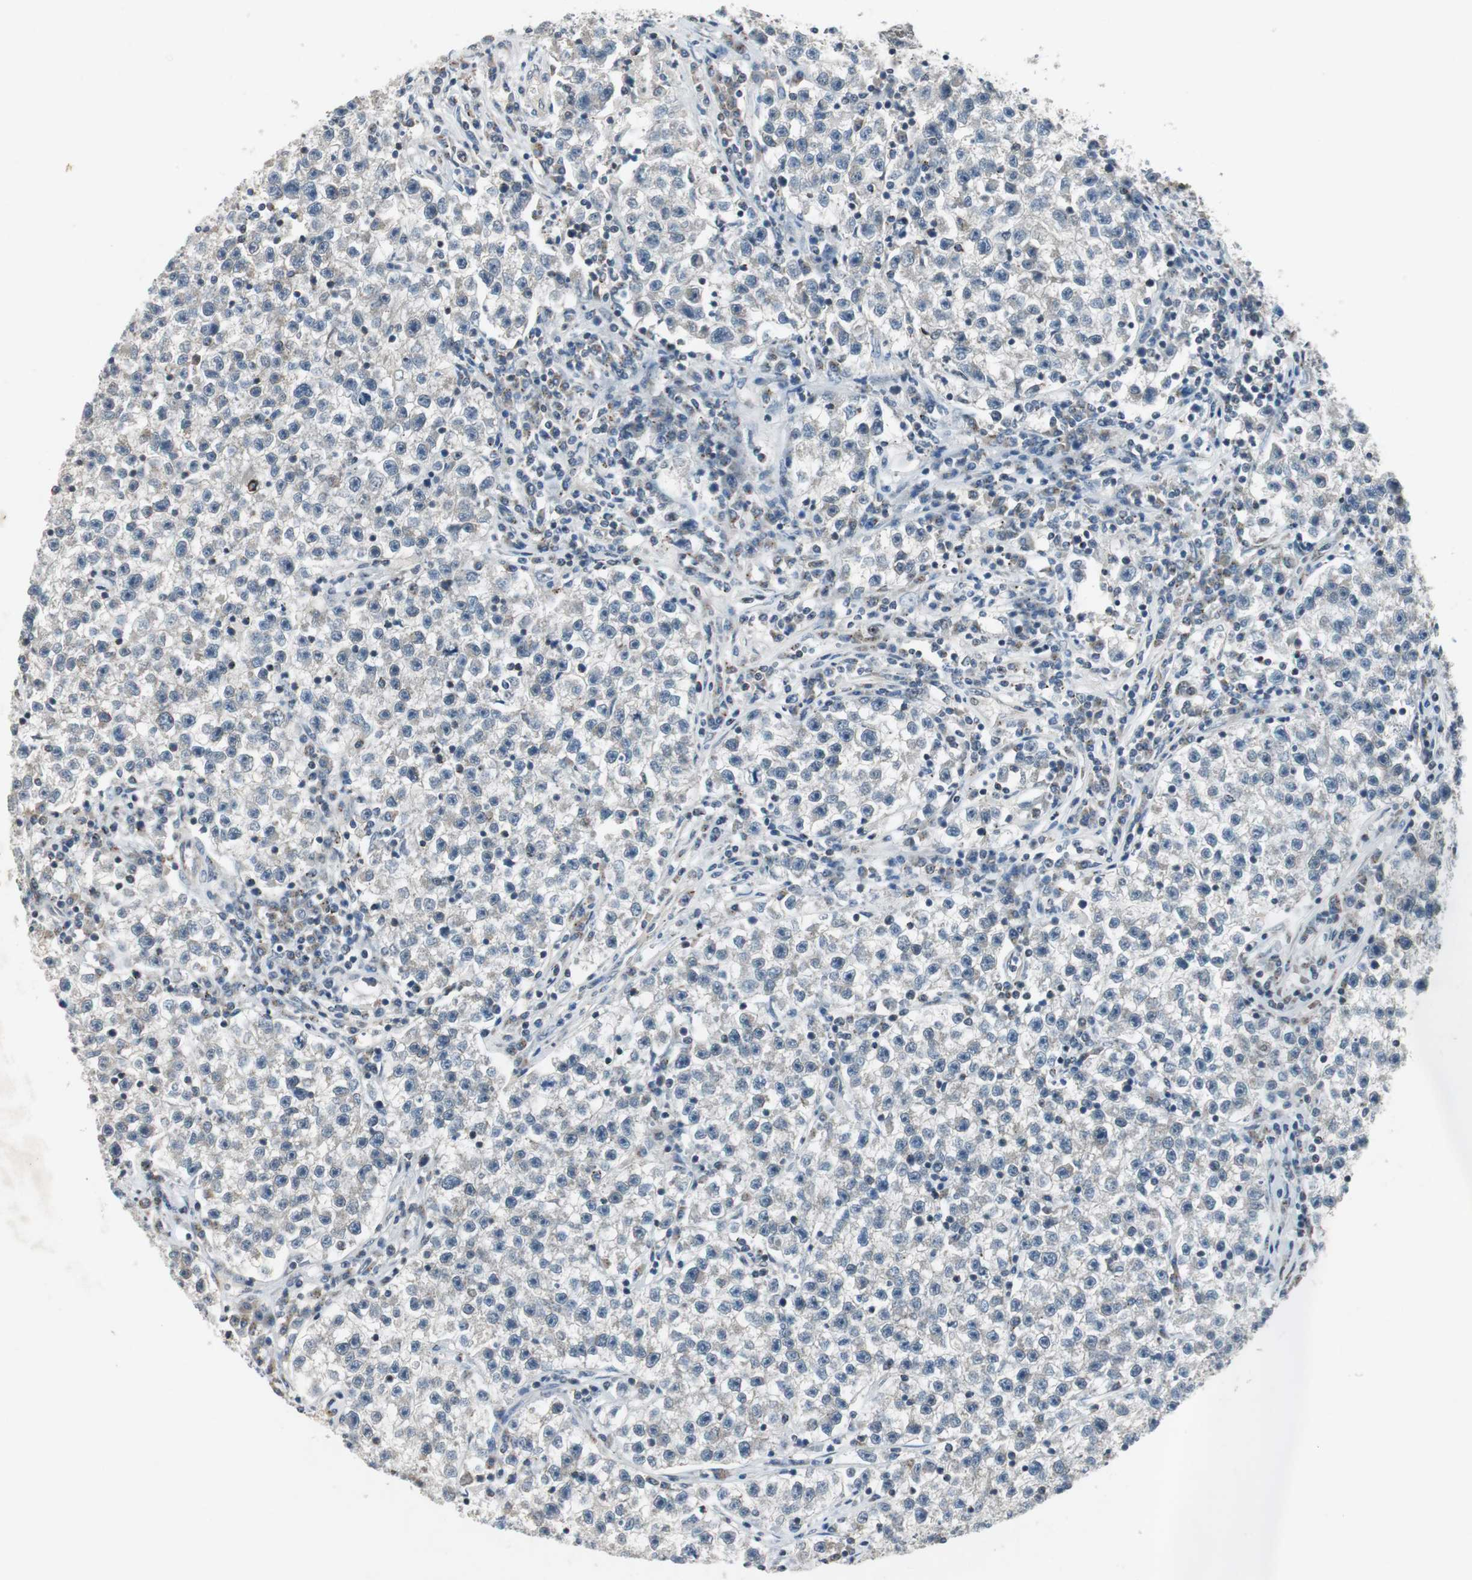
{"staining": {"intensity": "negative", "quantity": "none", "location": "none"}, "tissue": "testis cancer", "cell_type": "Tumor cells", "image_type": "cancer", "snomed": [{"axis": "morphology", "description": "Seminoma, NOS"}, {"axis": "topography", "description": "Testis"}], "caption": "This micrograph is of seminoma (testis) stained with IHC to label a protein in brown with the nuclei are counter-stained blue. There is no positivity in tumor cells. The staining was performed using DAB (3,3'-diaminobenzidine) to visualize the protein expression in brown, while the nuclei were stained in blue with hematoxylin (Magnification: 20x).", "gene": "AJUBA", "patient": {"sex": "male", "age": 22}}